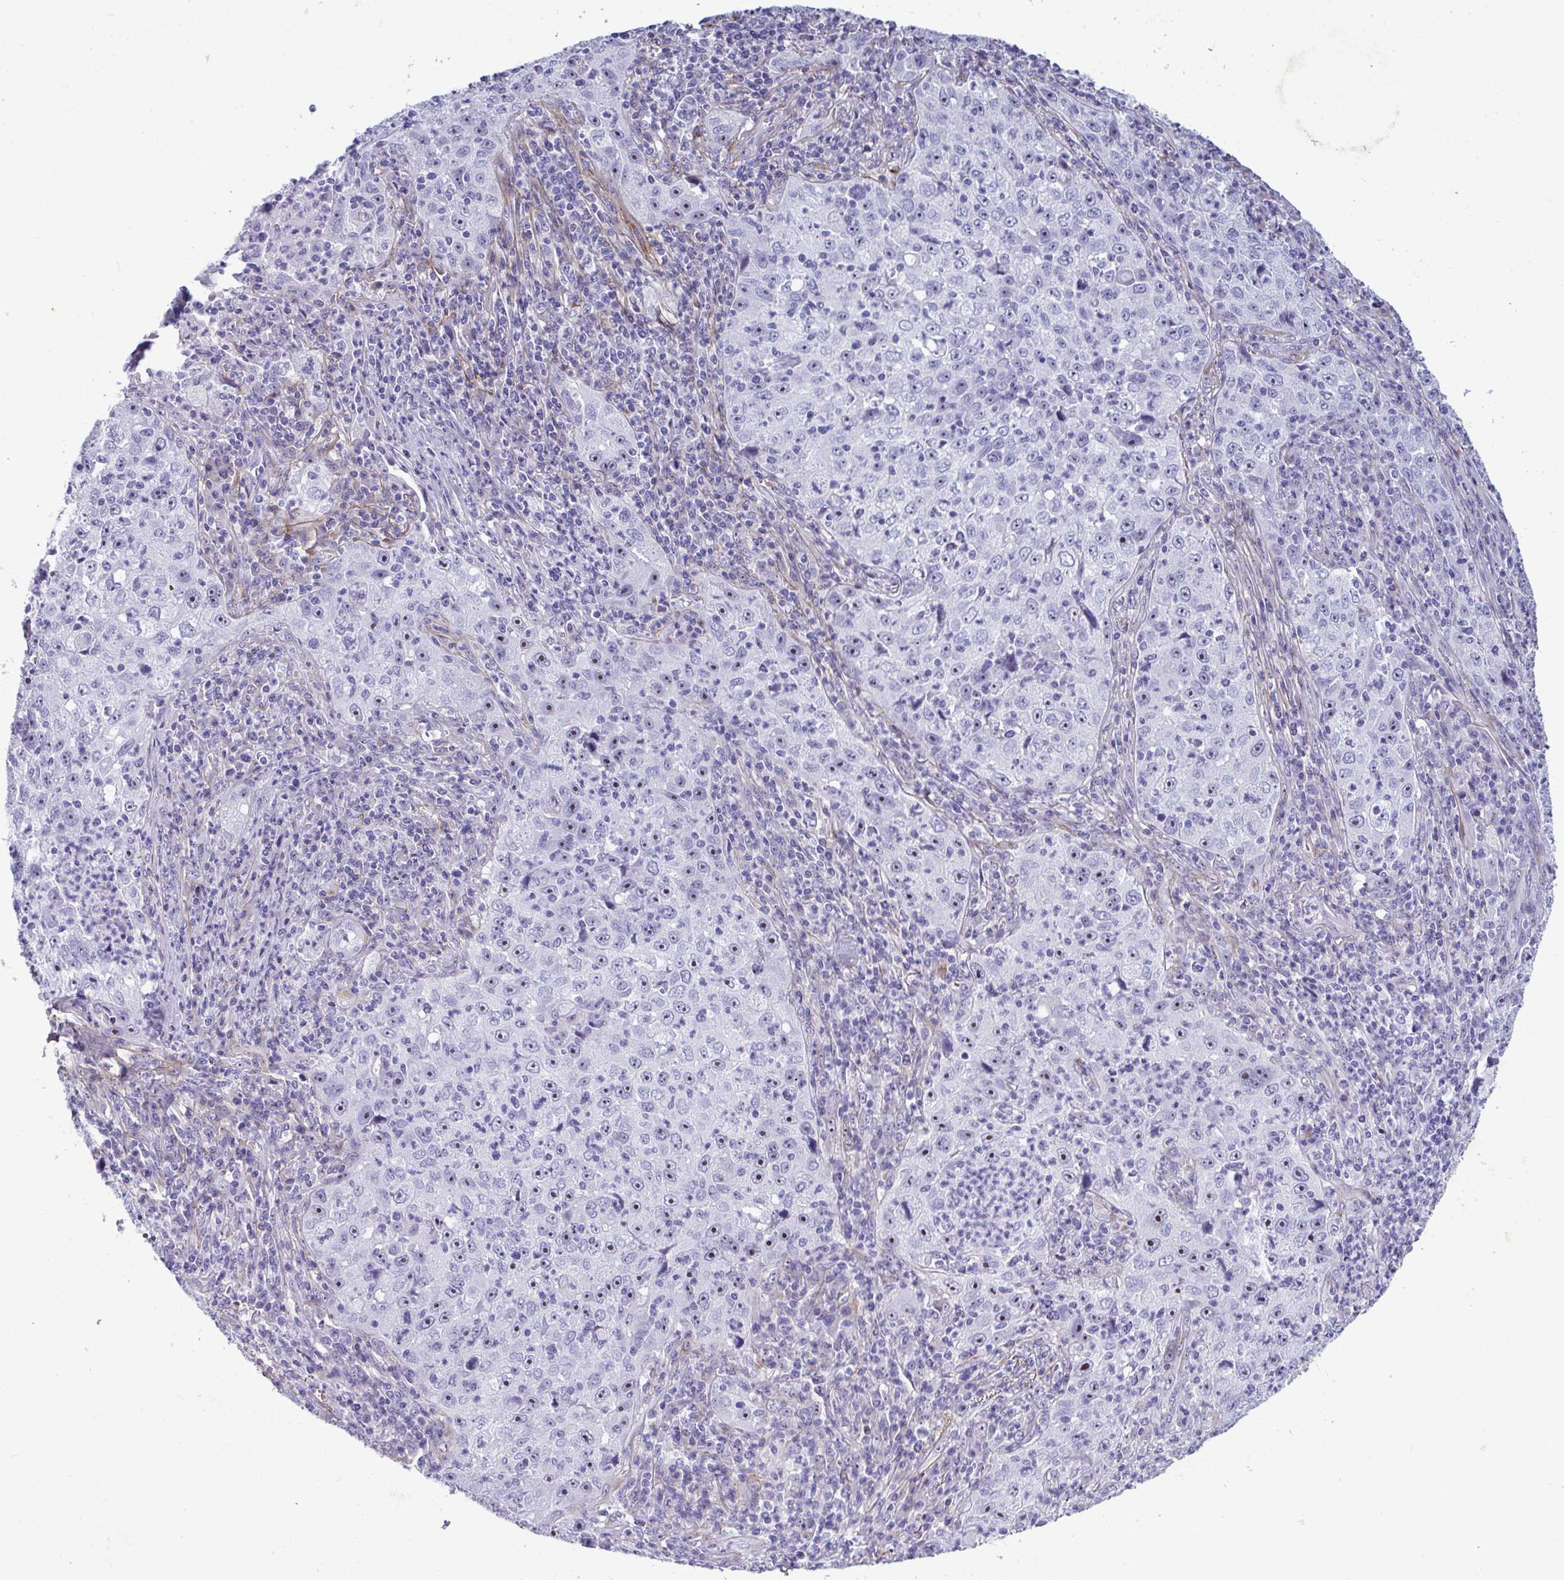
{"staining": {"intensity": "moderate", "quantity": "<25%", "location": "nuclear"}, "tissue": "lung cancer", "cell_type": "Tumor cells", "image_type": "cancer", "snomed": [{"axis": "morphology", "description": "Squamous cell carcinoma, NOS"}, {"axis": "topography", "description": "Lung"}], "caption": "This photomicrograph displays immunohistochemistry (IHC) staining of lung cancer (squamous cell carcinoma), with low moderate nuclear positivity in approximately <25% of tumor cells.", "gene": "LHFPL6", "patient": {"sex": "male", "age": 71}}